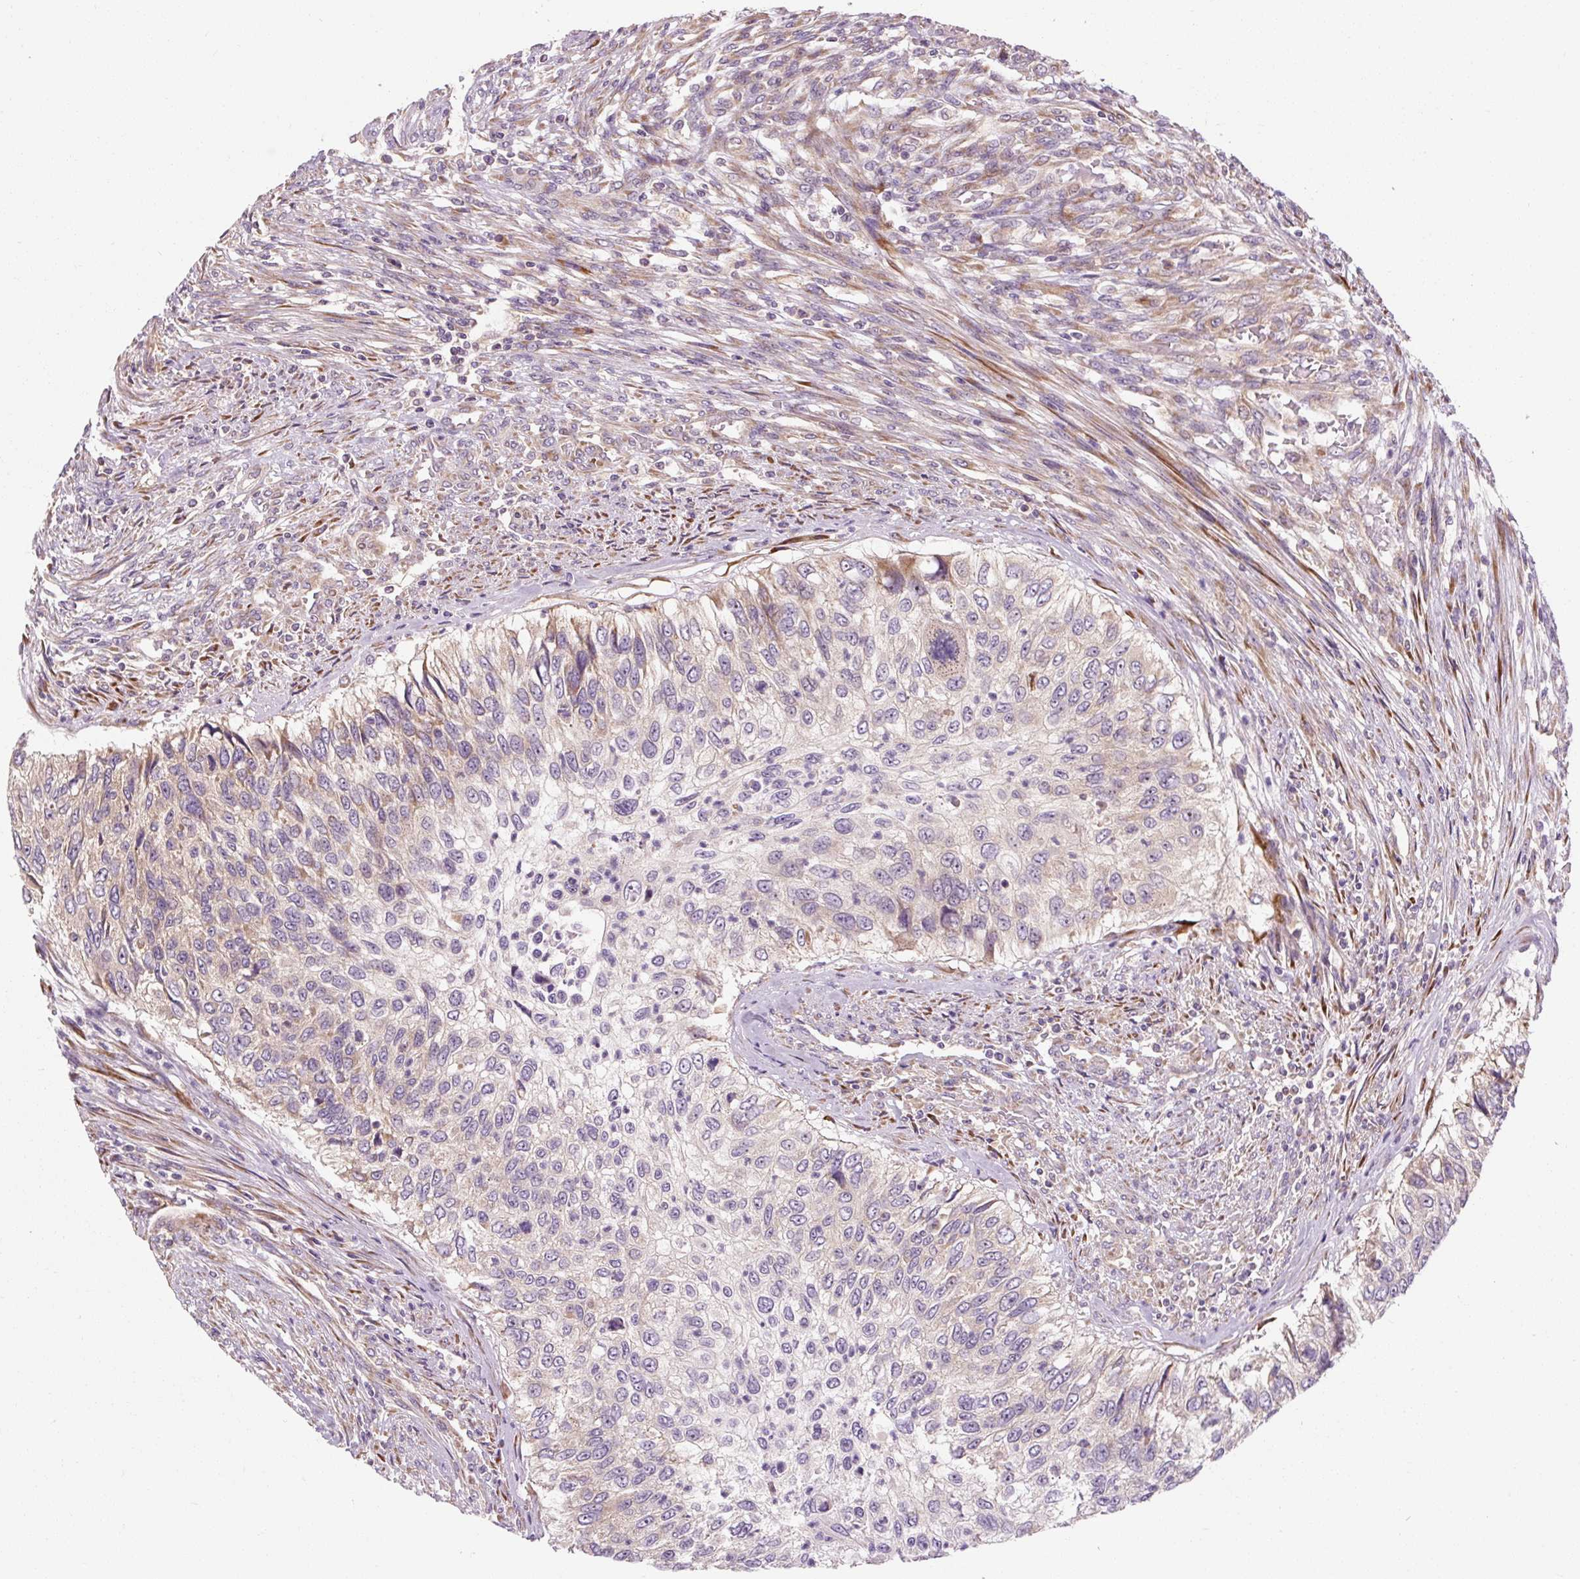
{"staining": {"intensity": "moderate", "quantity": "<25%", "location": "cytoplasmic/membranous"}, "tissue": "urothelial cancer", "cell_type": "Tumor cells", "image_type": "cancer", "snomed": [{"axis": "morphology", "description": "Urothelial carcinoma, High grade"}, {"axis": "topography", "description": "Urinary bladder"}], "caption": "Immunohistochemistry (IHC) (DAB) staining of human urothelial carcinoma (high-grade) exhibits moderate cytoplasmic/membranous protein expression in about <25% of tumor cells.", "gene": "PRSS48", "patient": {"sex": "female", "age": 60}}